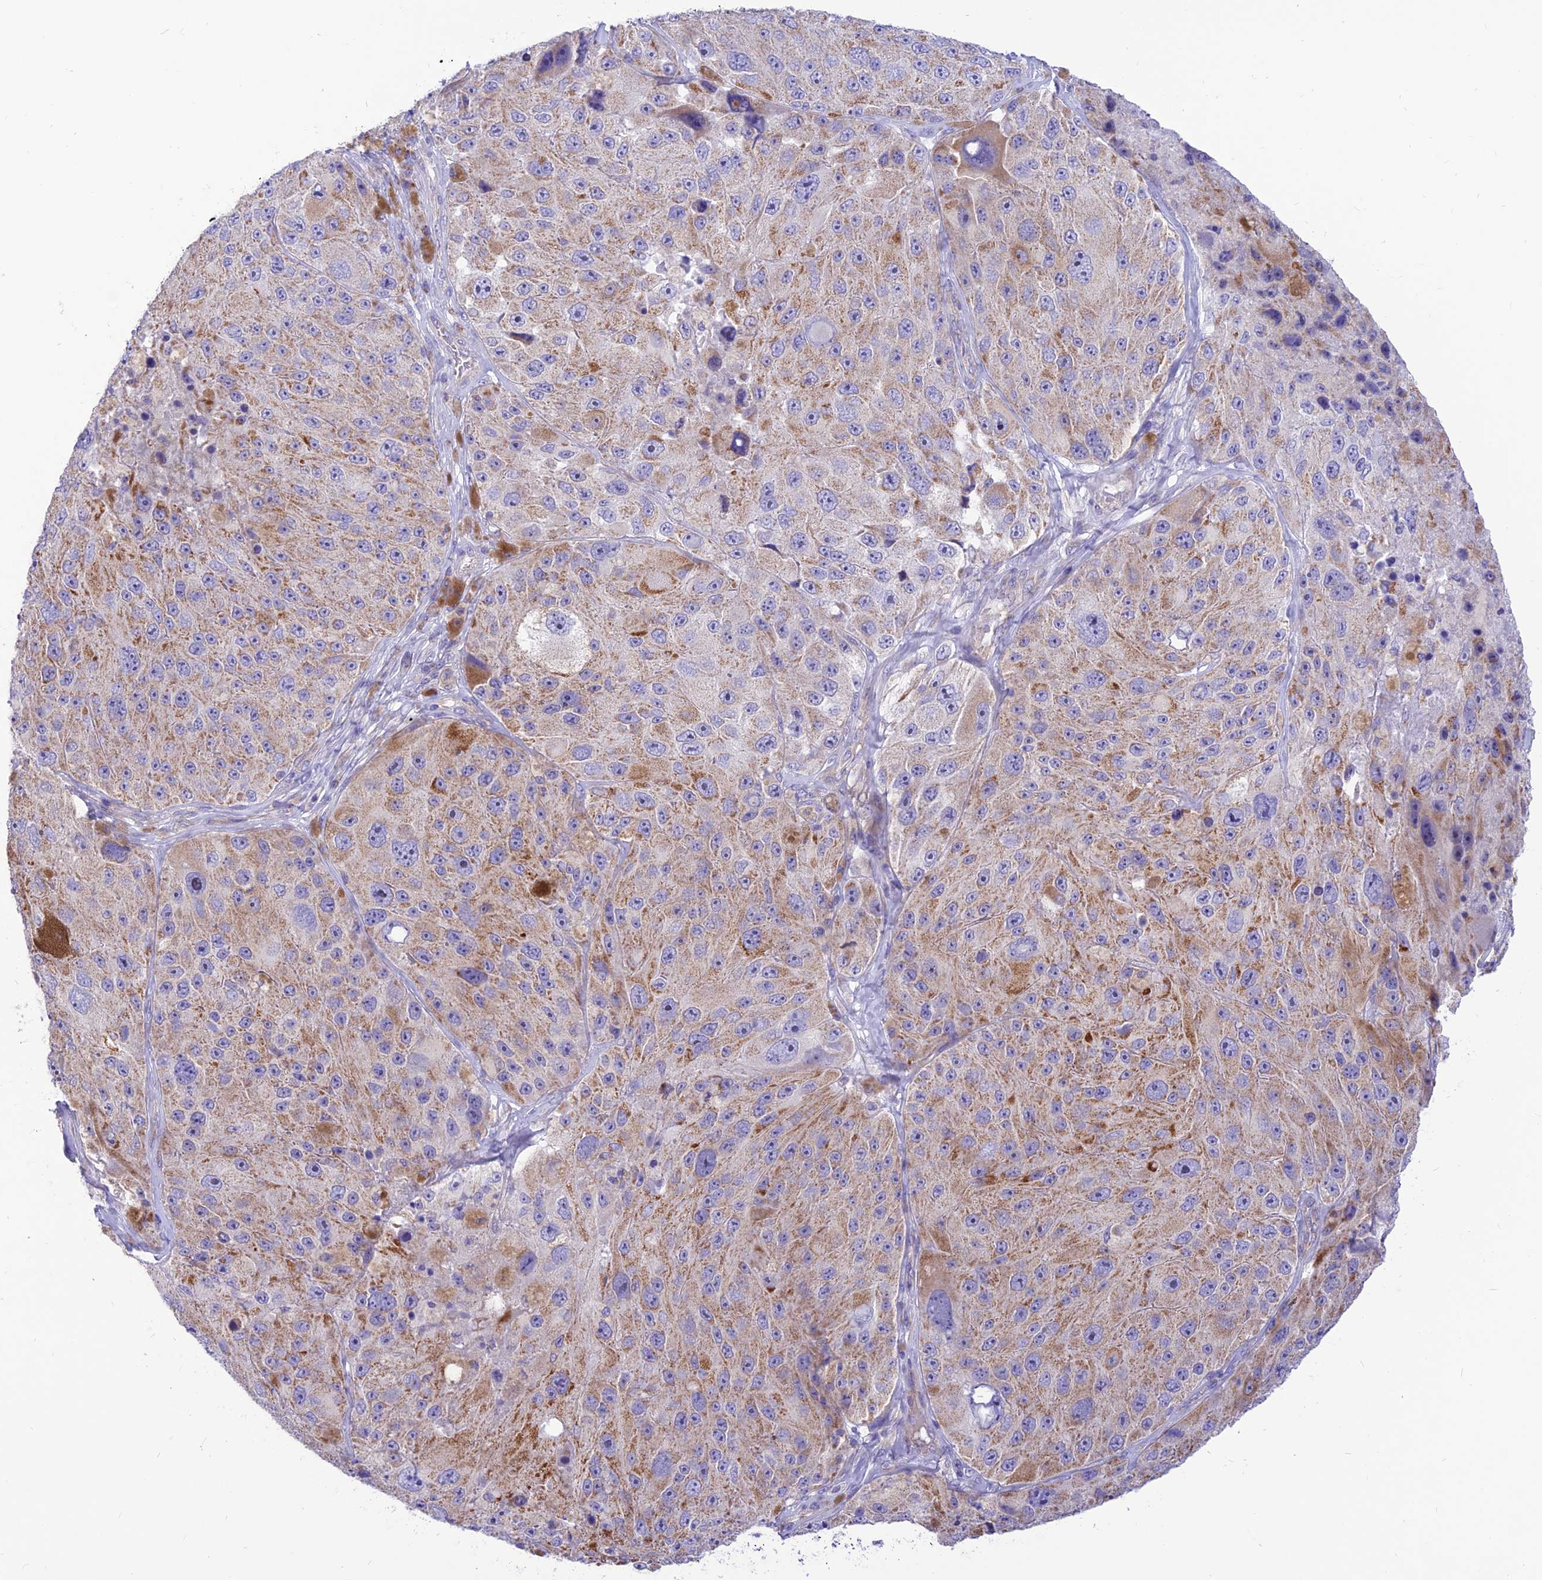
{"staining": {"intensity": "weak", "quantity": "25%-75%", "location": "cytoplasmic/membranous"}, "tissue": "melanoma", "cell_type": "Tumor cells", "image_type": "cancer", "snomed": [{"axis": "morphology", "description": "Malignant melanoma, Metastatic site"}, {"axis": "topography", "description": "Lymph node"}], "caption": "Tumor cells demonstrate weak cytoplasmic/membranous expression in approximately 25%-75% of cells in melanoma.", "gene": "FAM186B", "patient": {"sex": "male", "age": 62}}